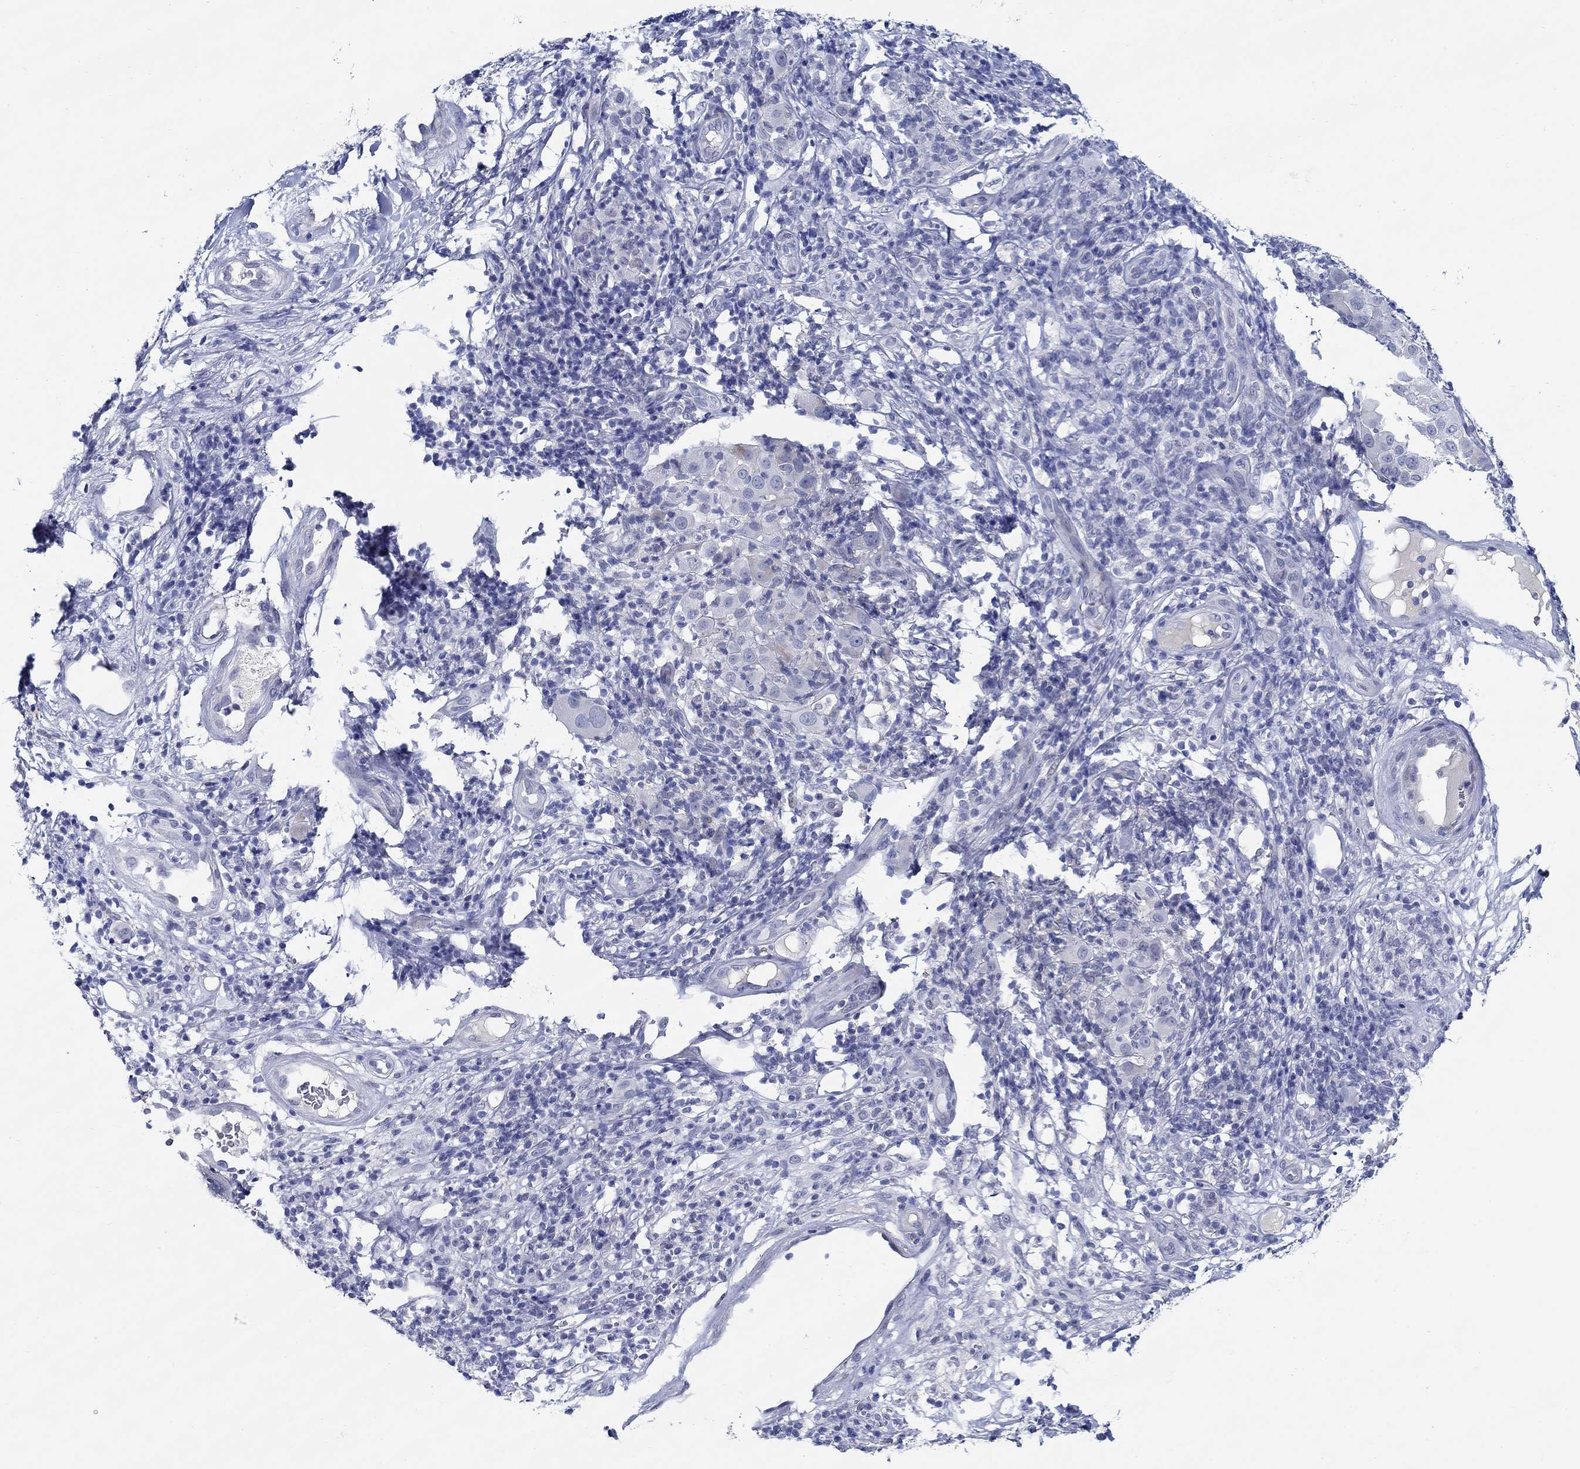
{"staining": {"intensity": "negative", "quantity": "none", "location": "none"}, "tissue": "melanoma", "cell_type": "Tumor cells", "image_type": "cancer", "snomed": [{"axis": "morphology", "description": "Malignant melanoma, NOS"}, {"axis": "topography", "description": "Skin"}], "caption": "High magnification brightfield microscopy of malignant melanoma stained with DAB (brown) and counterstained with hematoxylin (blue): tumor cells show no significant positivity.", "gene": "MC2R", "patient": {"sex": "female", "age": 87}}